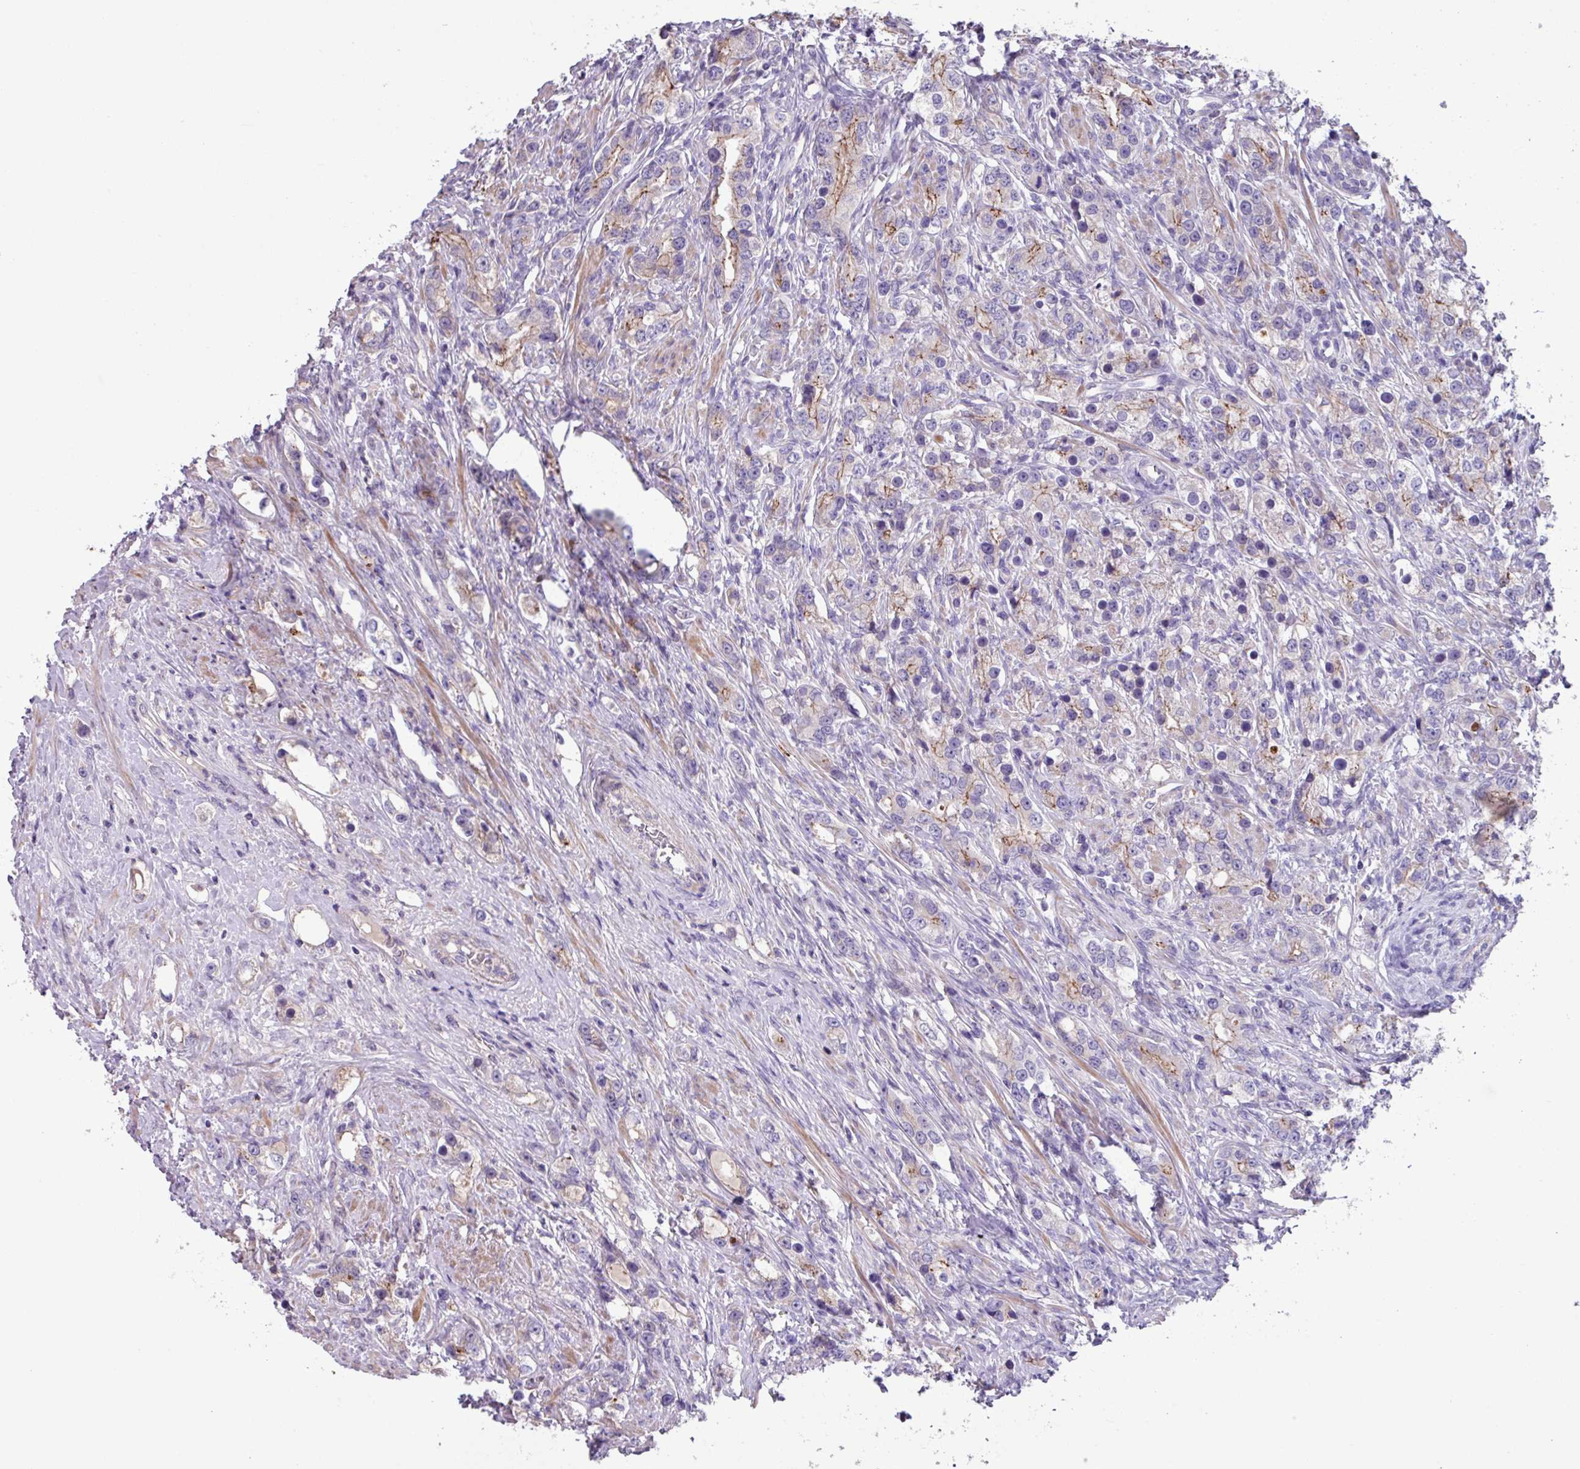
{"staining": {"intensity": "moderate", "quantity": "<25%", "location": "cytoplasmic/membranous"}, "tissue": "prostate cancer", "cell_type": "Tumor cells", "image_type": "cancer", "snomed": [{"axis": "morphology", "description": "Adenocarcinoma, High grade"}, {"axis": "topography", "description": "Prostate"}], "caption": "This image shows immunohistochemistry (IHC) staining of human prostate adenocarcinoma (high-grade), with low moderate cytoplasmic/membranous staining in approximately <25% of tumor cells.", "gene": "IQCJ", "patient": {"sex": "male", "age": 63}}